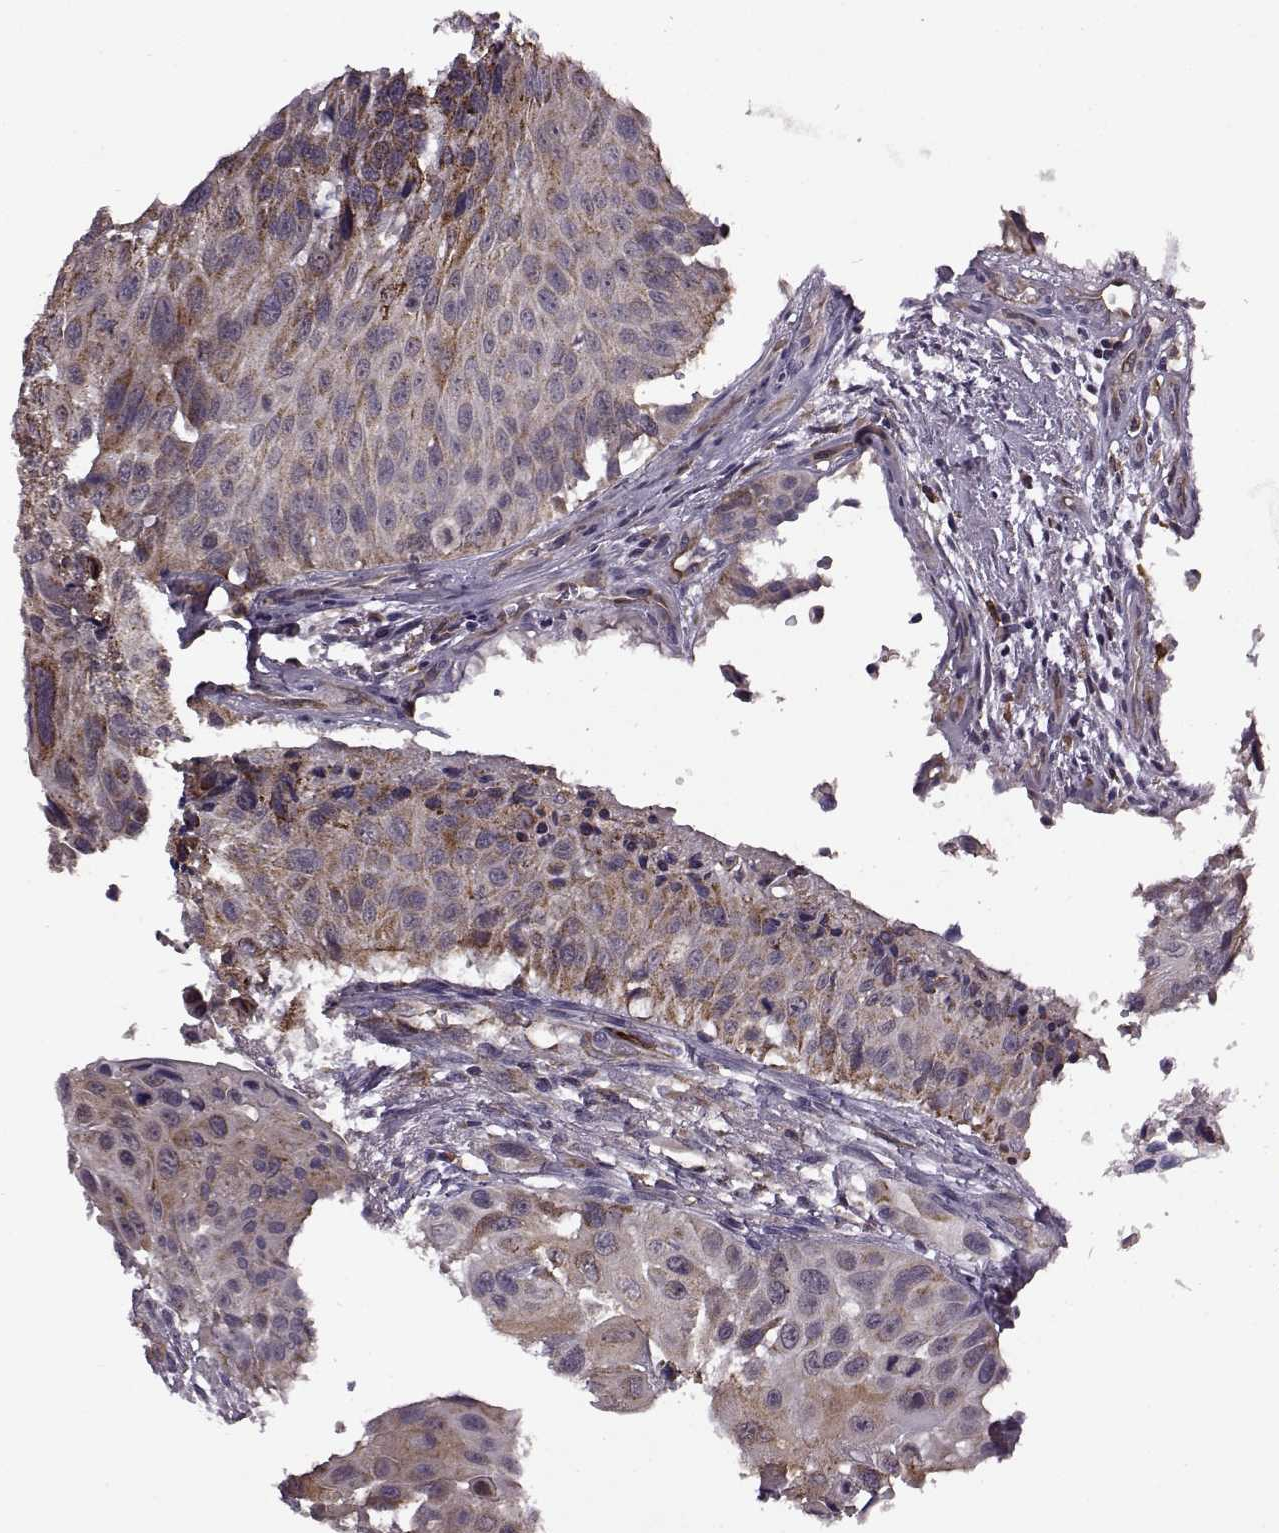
{"staining": {"intensity": "moderate", "quantity": ">75%", "location": "cytoplasmic/membranous"}, "tissue": "urothelial cancer", "cell_type": "Tumor cells", "image_type": "cancer", "snomed": [{"axis": "morphology", "description": "Urothelial carcinoma, NOS"}, {"axis": "topography", "description": "Urinary bladder"}], "caption": "Tumor cells show medium levels of moderate cytoplasmic/membranous expression in about >75% of cells in urothelial cancer. Using DAB (3,3'-diaminobenzidine) (brown) and hematoxylin (blue) stains, captured at high magnification using brightfield microscopy.", "gene": "MTSS1", "patient": {"sex": "male", "age": 55}}